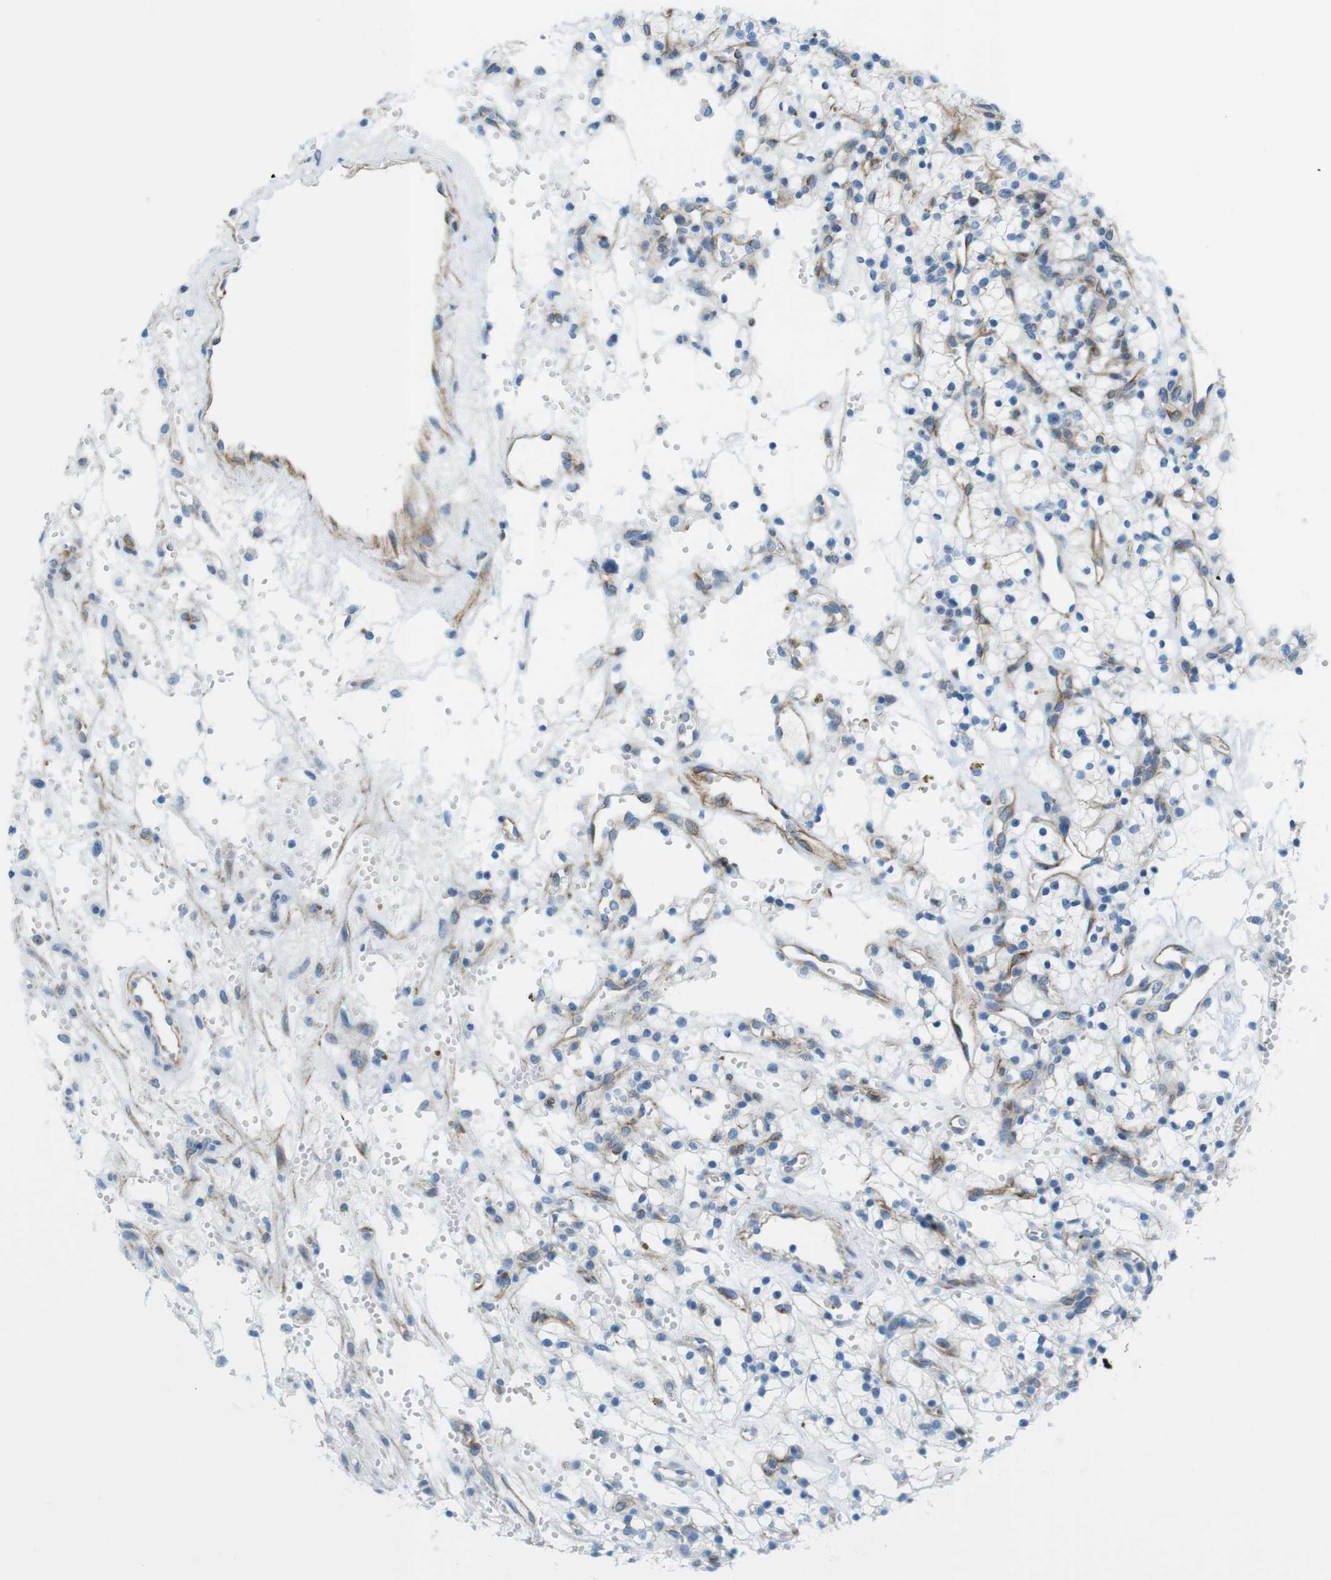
{"staining": {"intensity": "weak", "quantity": "<25%", "location": "cytoplasmic/membranous"}, "tissue": "renal cancer", "cell_type": "Tumor cells", "image_type": "cancer", "snomed": [{"axis": "morphology", "description": "Adenocarcinoma, NOS"}, {"axis": "topography", "description": "Kidney"}], "caption": "Immunohistochemistry (IHC) micrograph of neoplastic tissue: renal cancer stained with DAB (3,3'-diaminobenzidine) shows no significant protein expression in tumor cells.", "gene": "MYH9", "patient": {"sex": "female", "age": 57}}